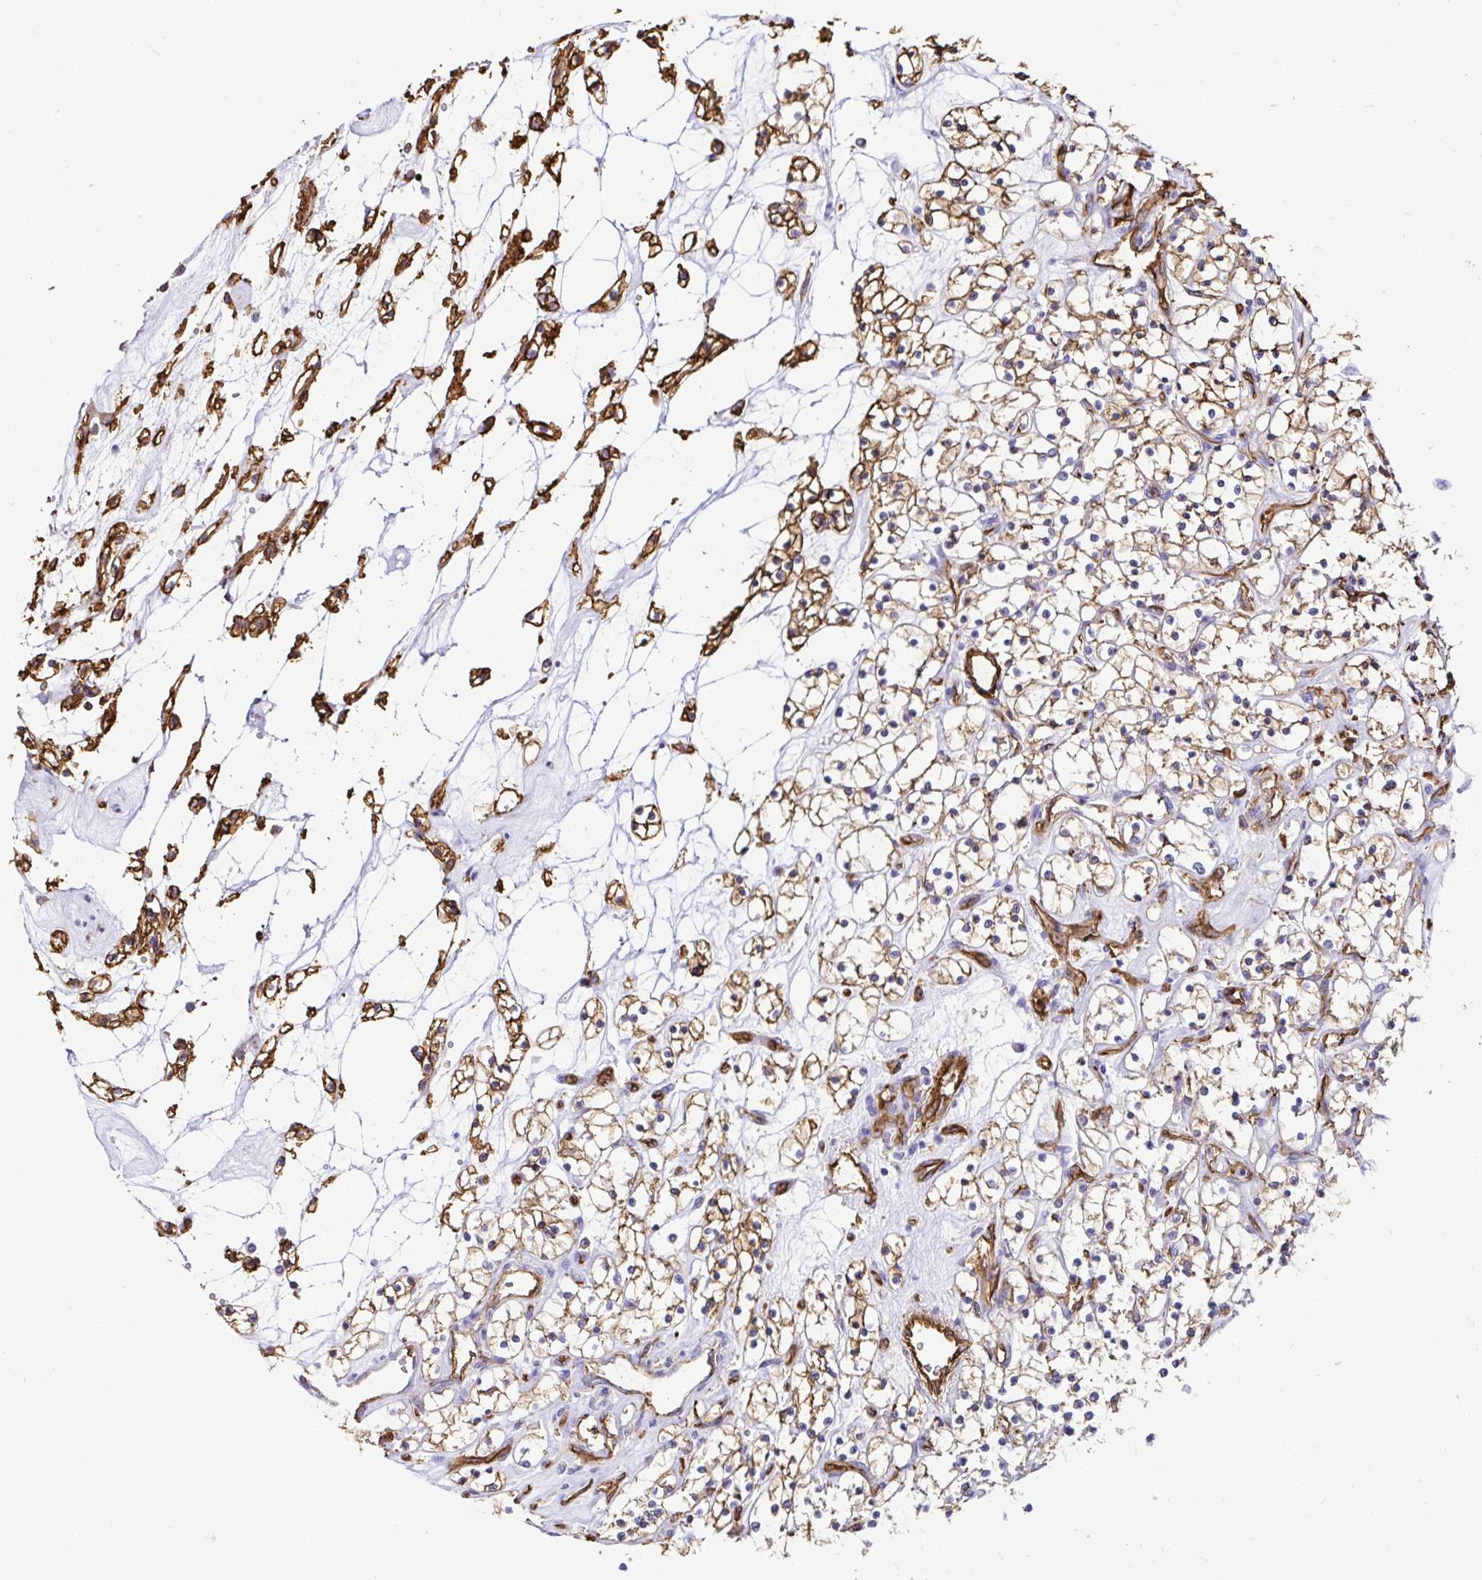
{"staining": {"intensity": "moderate", "quantity": "25%-75%", "location": "cytoplasmic/membranous"}, "tissue": "renal cancer", "cell_type": "Tumor cells", "image_type": "cancer", "snomed": [{"axis": "morphology", "description": "Adenocarcinoma, NOS"}, {"axis": "topography", "description": "Kidney"}], "caption": "Human renal adenocarcinoma stained with a protein marker demonstrates moderate staining in tumor cells.", "gene": "ANXA2", "patient": {"sex": "female", "age": 69}}